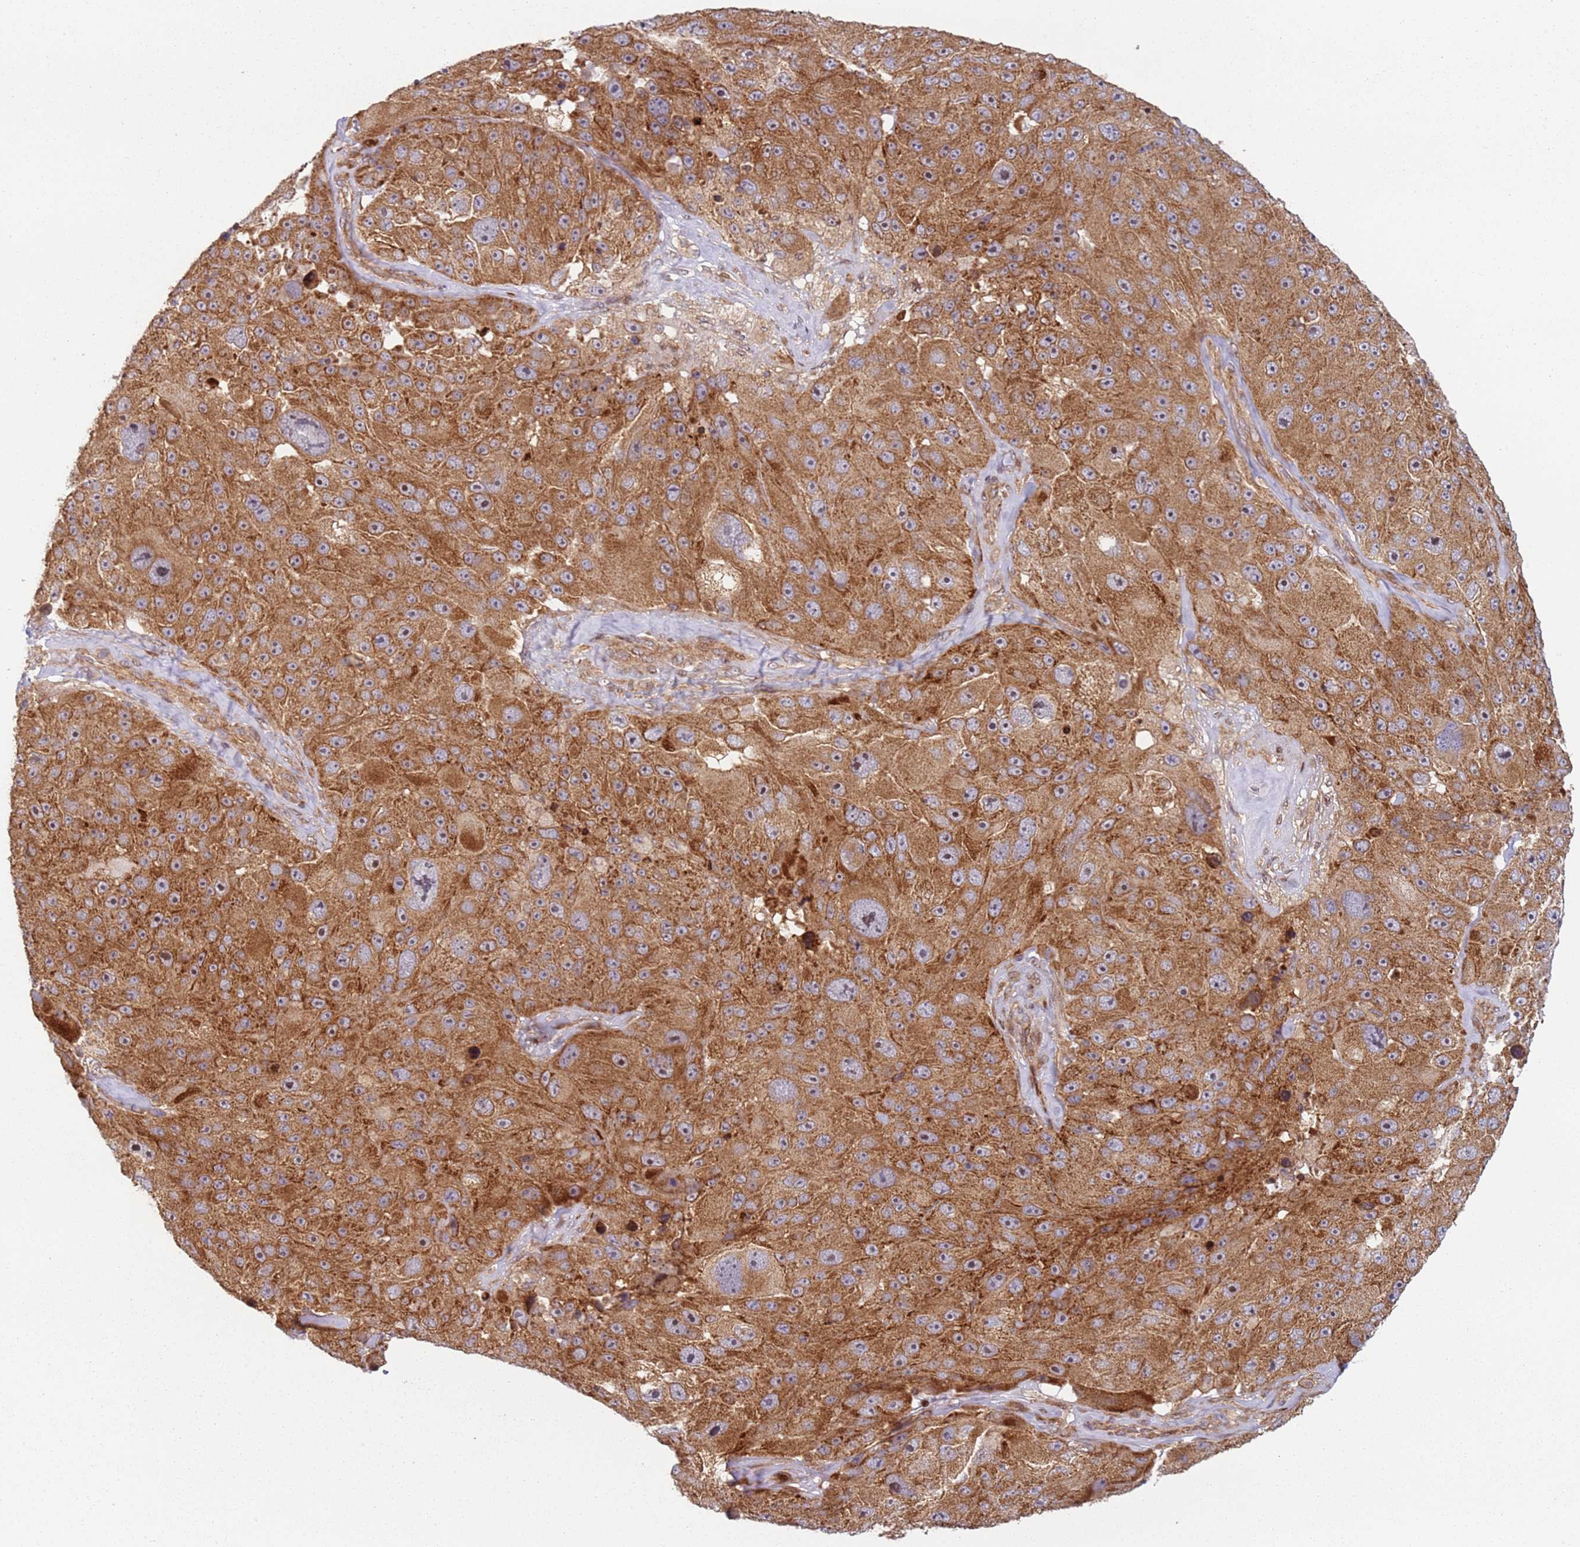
{"staining": {"intensity": "strong", "quantity": ">75%", "location": "cytoplasmic/membranous"}, "tissue": "melanoma", "cell_type": "Tumor cells", "image_type": "cancer", "snomed": [{"axis": "morphology", "description": "Malignant melanoma, Metastatic site"}, {"axis": "topography", "description": "Lymph node"}], "caption": "The photomicrograph reveals staining of malignant melanoma (metastatic site), revealing strong cytoplasmic/membranous protein positivity (brown color) within tumor cells.", "gene": "HNRNPLL", "patient": {"sex": "male", "age": 62}}